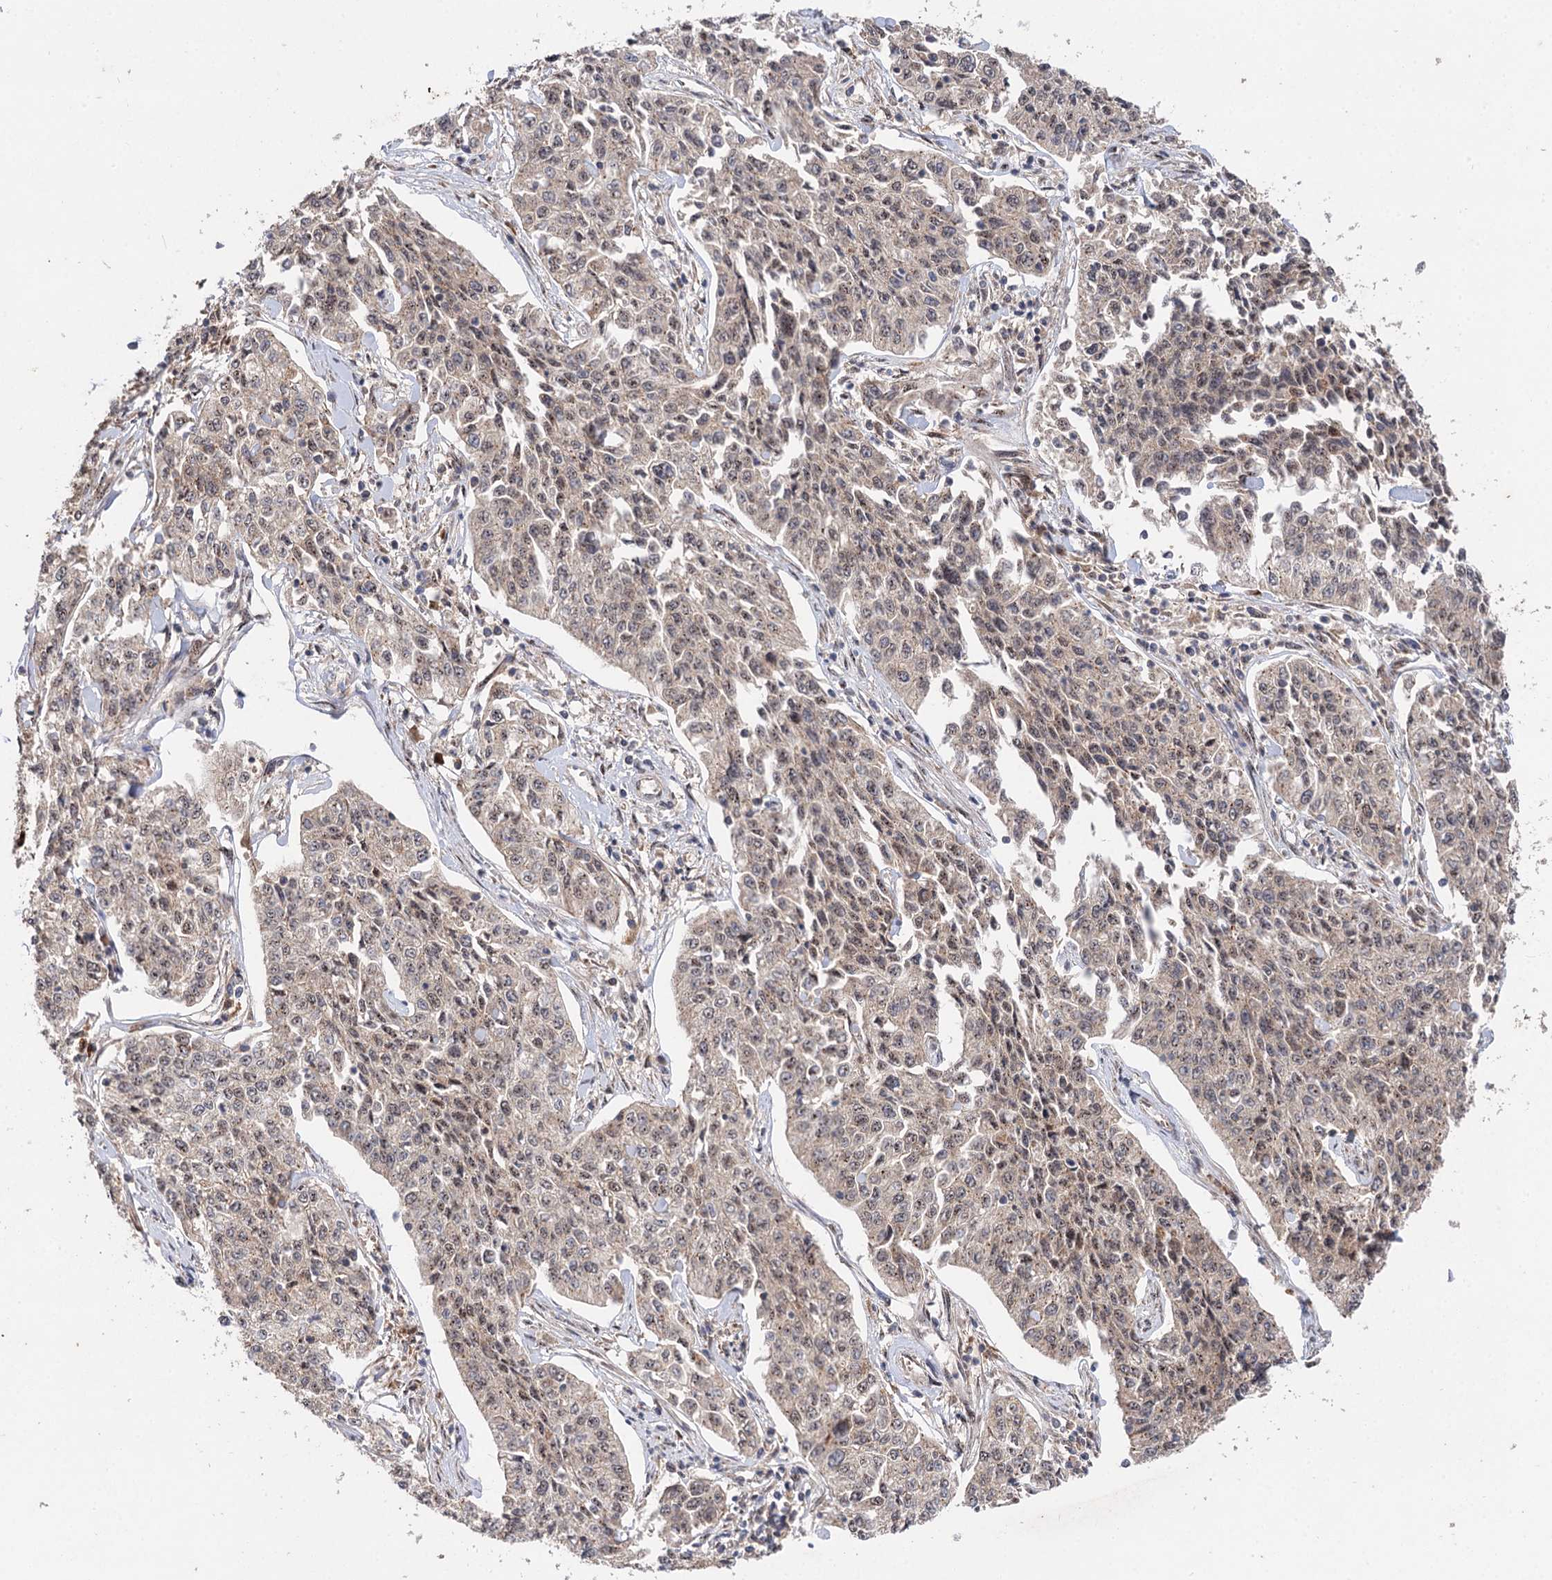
{"staining": {"intensity": "weak", "quantity": ">75%", "location": "cytoplasmic/membranous,nuclear"}, "tissue": "cervical cancer", "cell_type": "Tumor cells", "image_type": "cancer", "snomed": [{"axis": "morphology", "description": "Squamous cell carcinoma, NOS"}, {"axis": "topography", "description": "Cervix"}], "caption": "Cervical squamous cell carcinoma tissue reveals weak cytoplasmic/membranous and nuclear staining in about >75% of tumor cells, visualized by immunohistochemistry.", "gene": "FBXW8", "patient": {"sex": "female", "age": 35}}